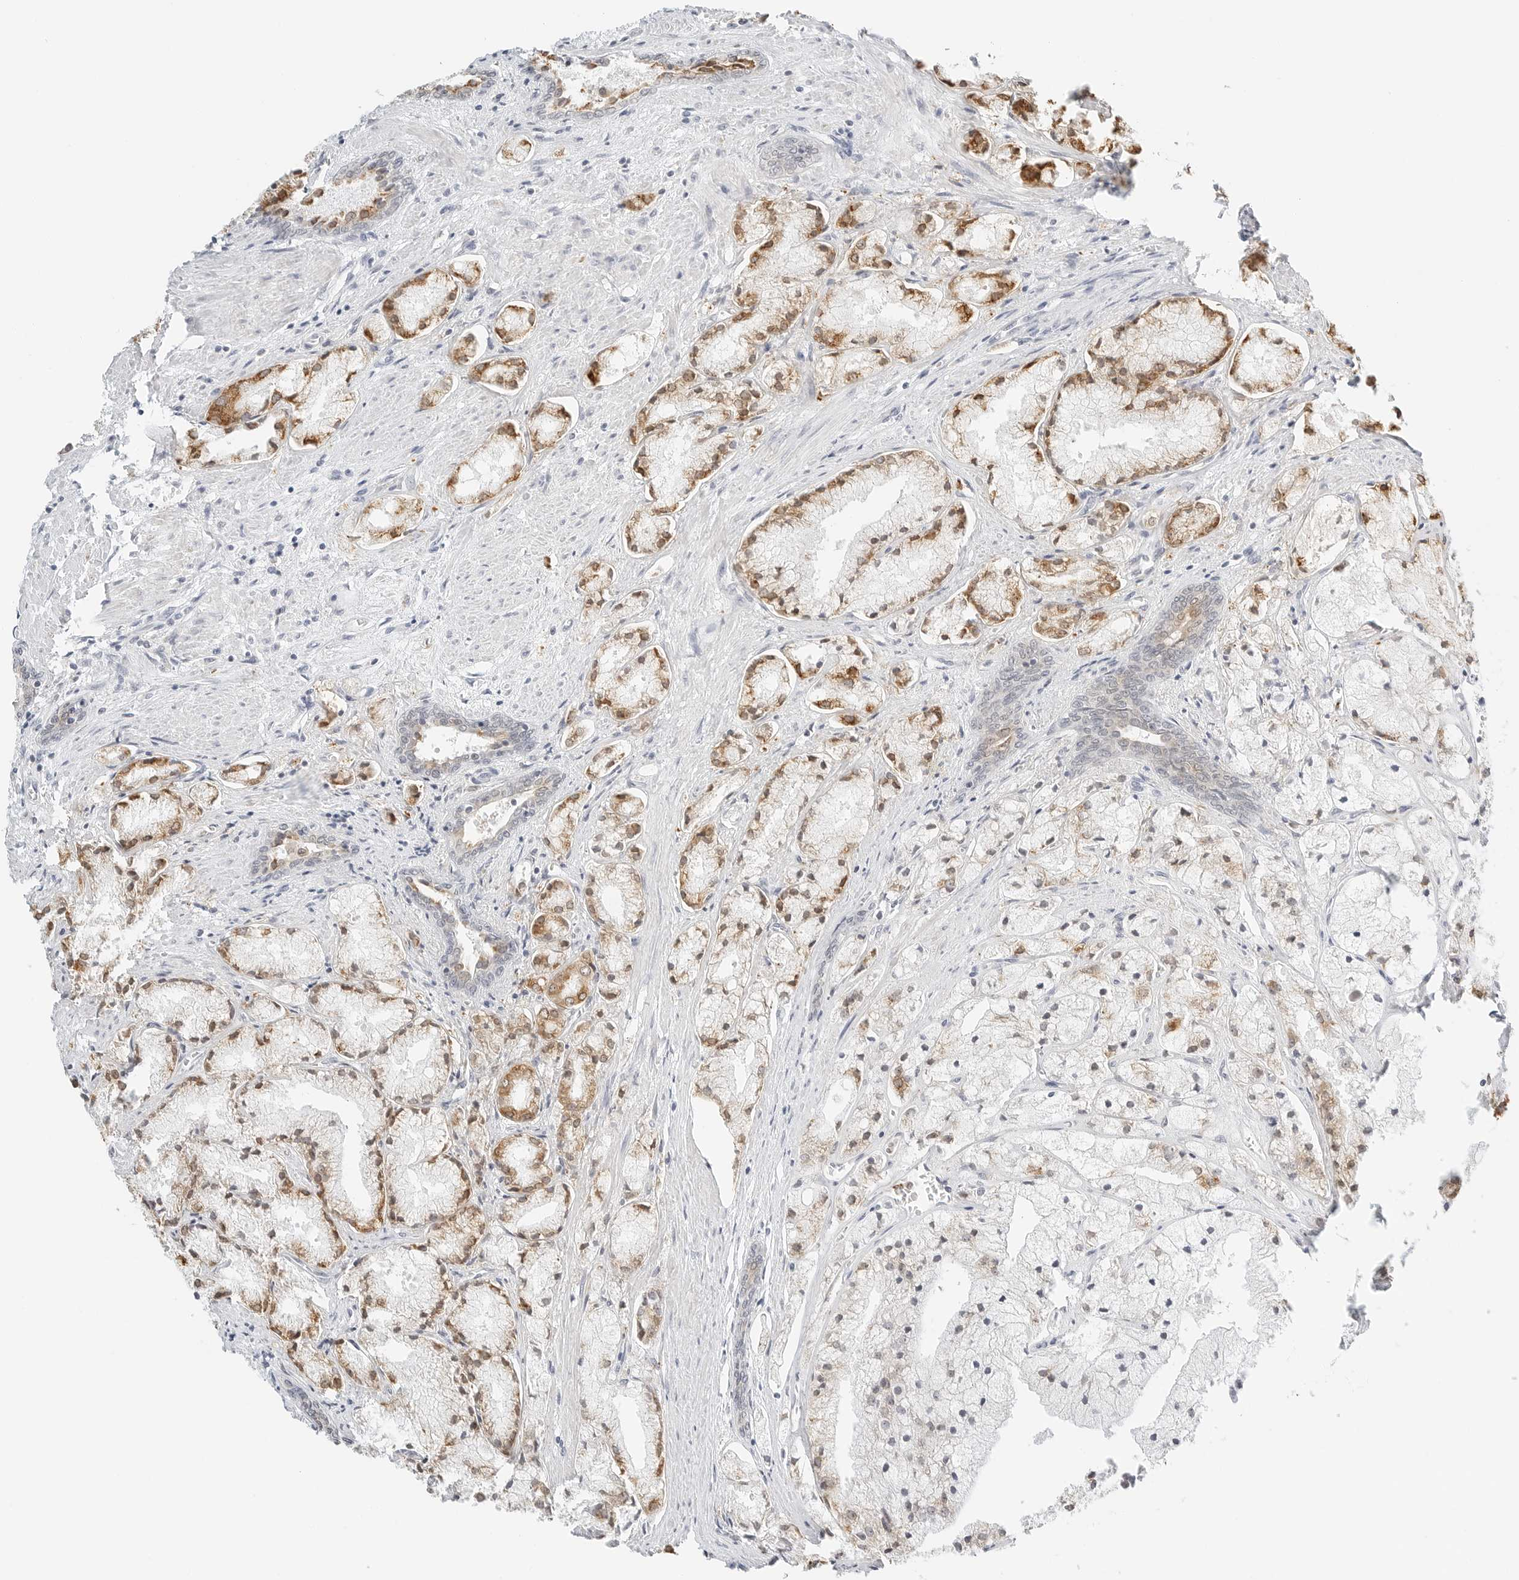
{"staining": {"intensity": "moderate", "quantity": "25%-75%", "location": "cytoplasmic/membranous"}, "tissue": "prostate cancer", "cell_type": "Tumor cells", "image_type": "cancer", "snomed": [{"axis": "morphology", "description": "Adenocarcinoma, High grade"}, {"axis": "topography", "description": "Prostate"}], "caption": "Moderate cytoplasmic/membranous staining for a protein is appreciated in approximately 25%-75% of tumor cells of prostate cancer using immunohistochemistry.", "gene": "THEM4", "patient": {"sex": "male", "age": 50}}